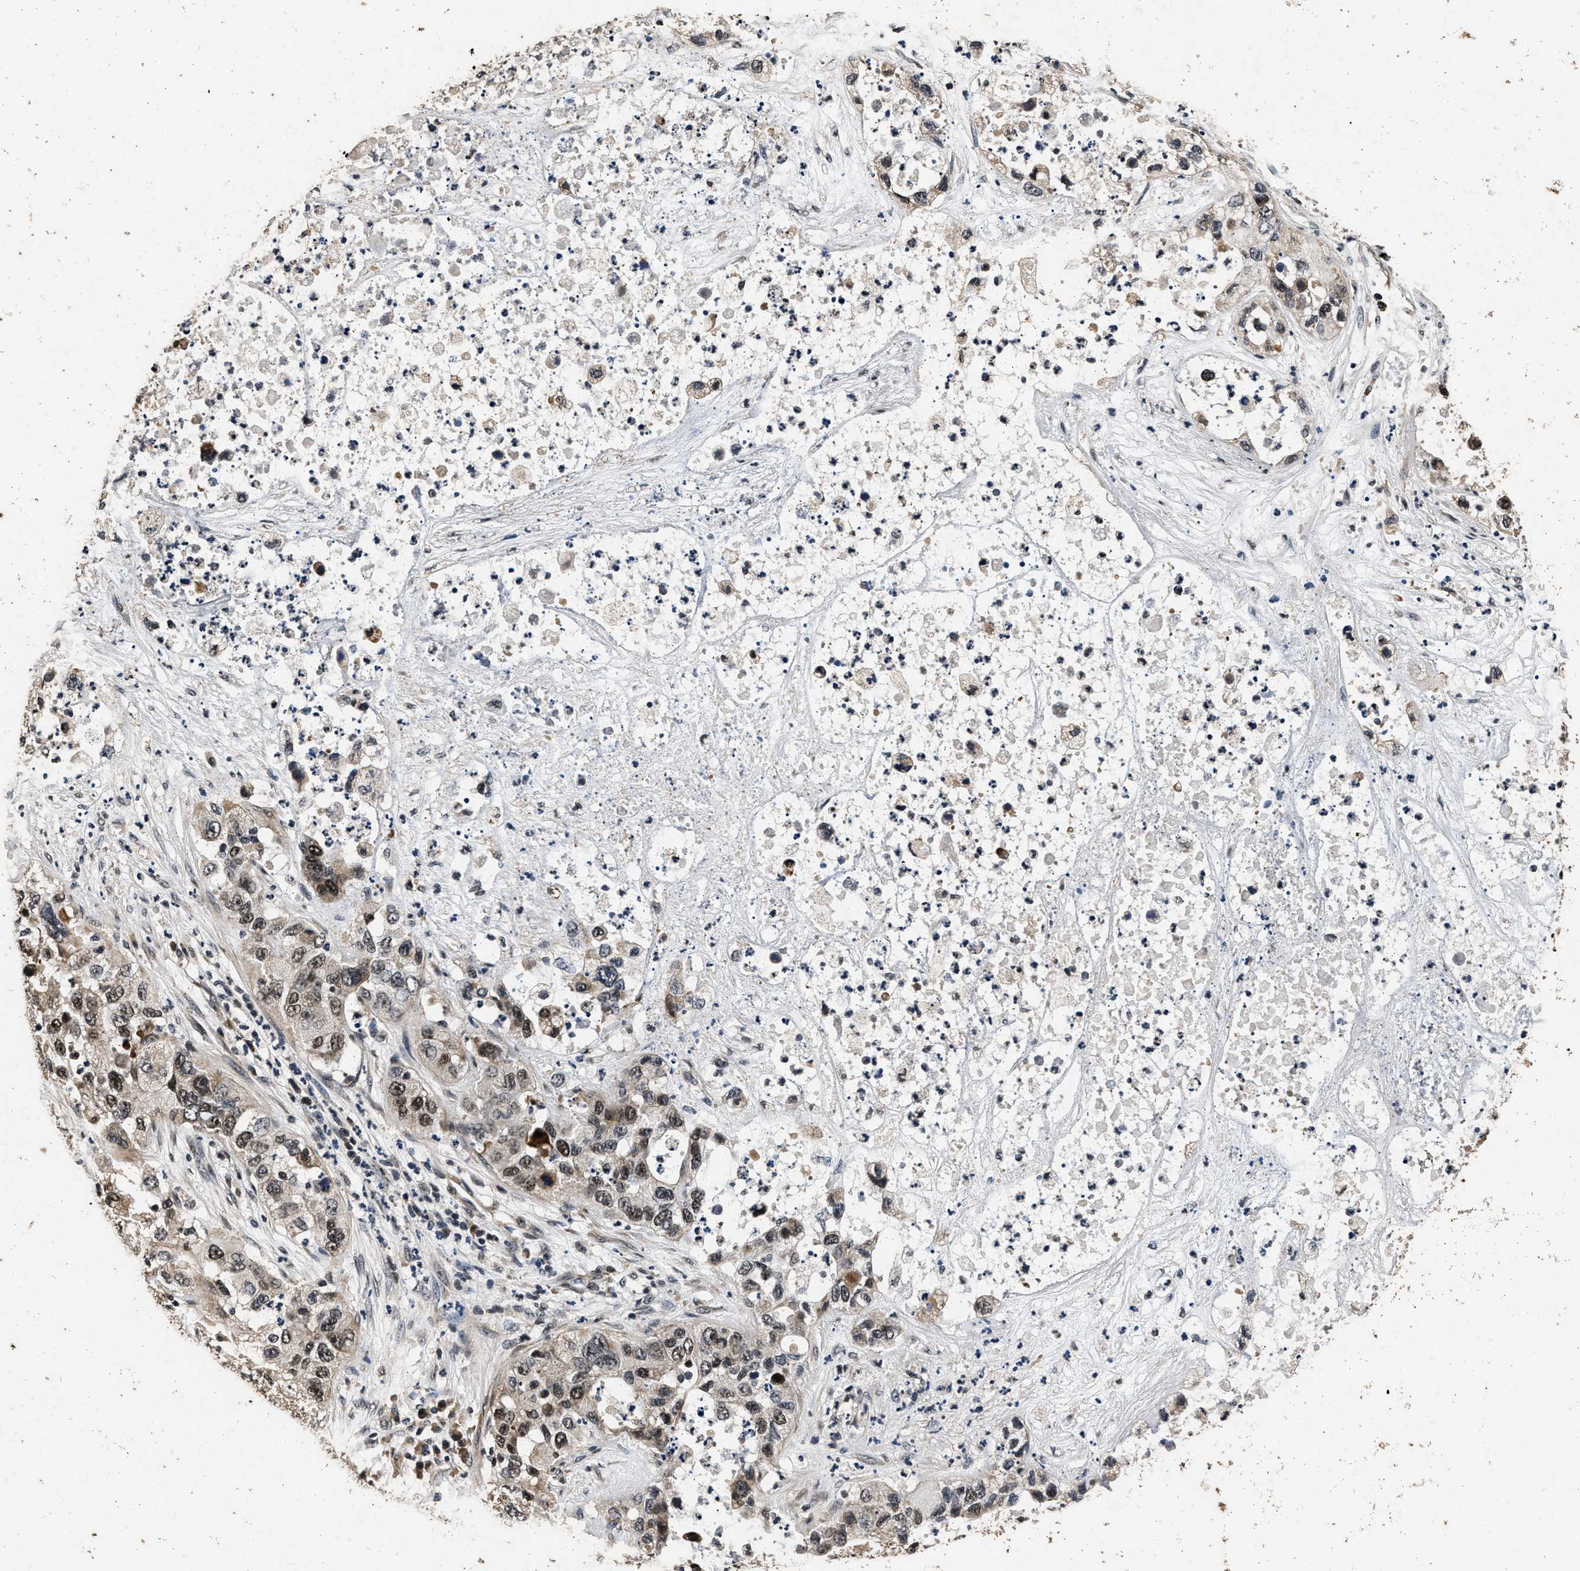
{"staining": {"intensity": "moderate", "quantity": ">75%", "location": "nuclear"}, "tissue": "pancreatic cancer", "cell_type": "Tumor cells", "image_type": "cancer", "snomed": [{"axis": "morphology", "description": "Adenocarcinoma, NOS"}, {"axis": "topography", "description": "Pancreas"}], "caption": "The histopathology image reveals staining of adenocarcinoma (pancreatic), revealing moderate nuclear protein staining (brown color) within tumor cells. The protein of interest is stained brown, and the nuclei are stained in blue (DAB (3,3'-diaminobenzidine) IHC with brightfield microscopy, high magnification).", "gene": "CSTF1", "patient": {"sex": "female", "age": 78}}